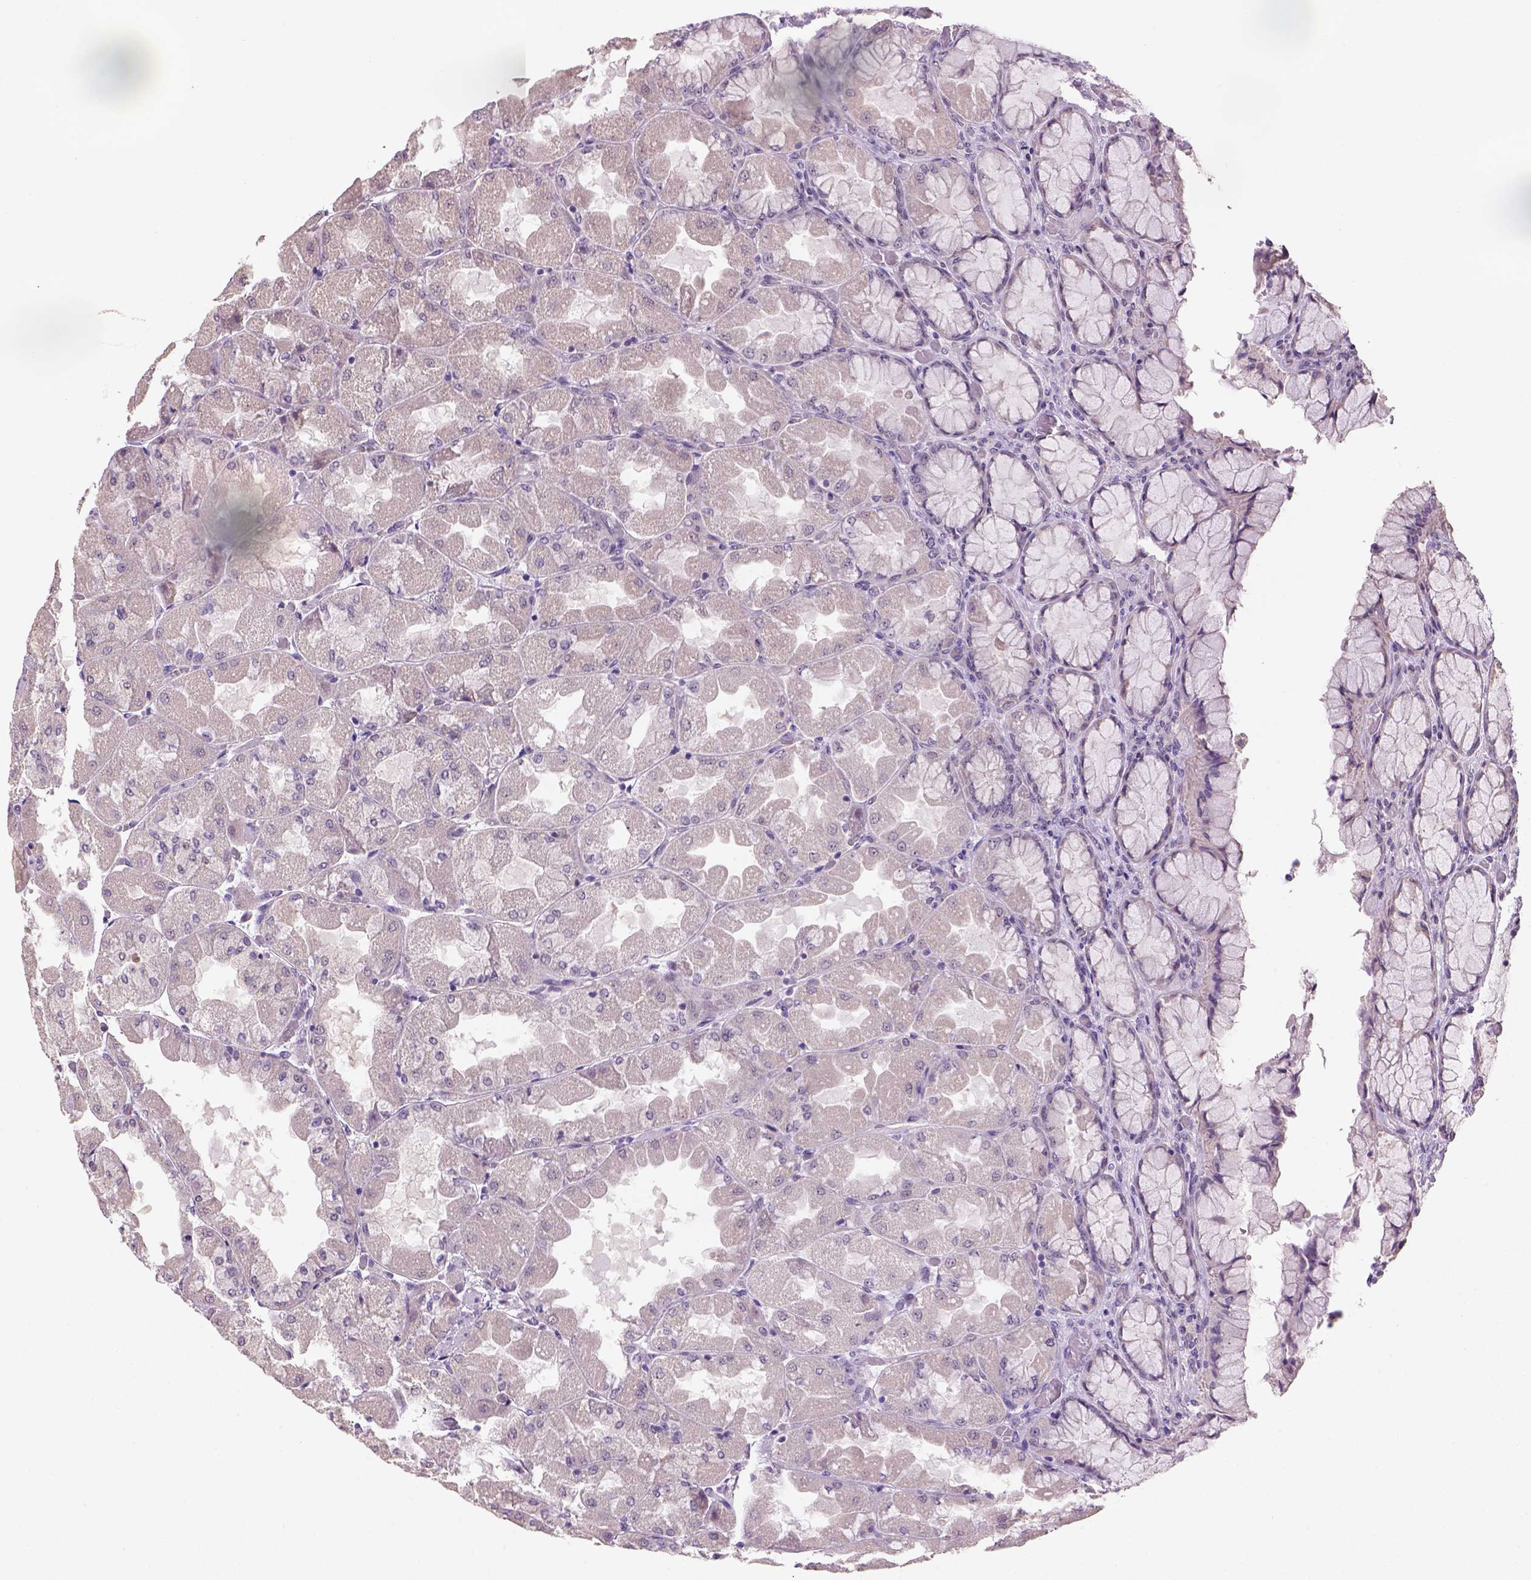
{"staining": {"intensity": "moderate", "quantity": "<25%", "location": "nuclear"}, "tissue": "stomach", "cell_type": "Glandular cells", "image_type": "normal", "snomed": [{"axis": "morphology", "description": "Normal tissue, NOS"}, {"axis": "topography", "description": "Stomach"}], "caption": "Immunohistochemistry (DAB) staining of normal human stomach demonstrates moderate nuclear protein positivity in about <25% of glandular cells.", "gene": "DDX50", "patient": {"sex": "female", "age": 61}}